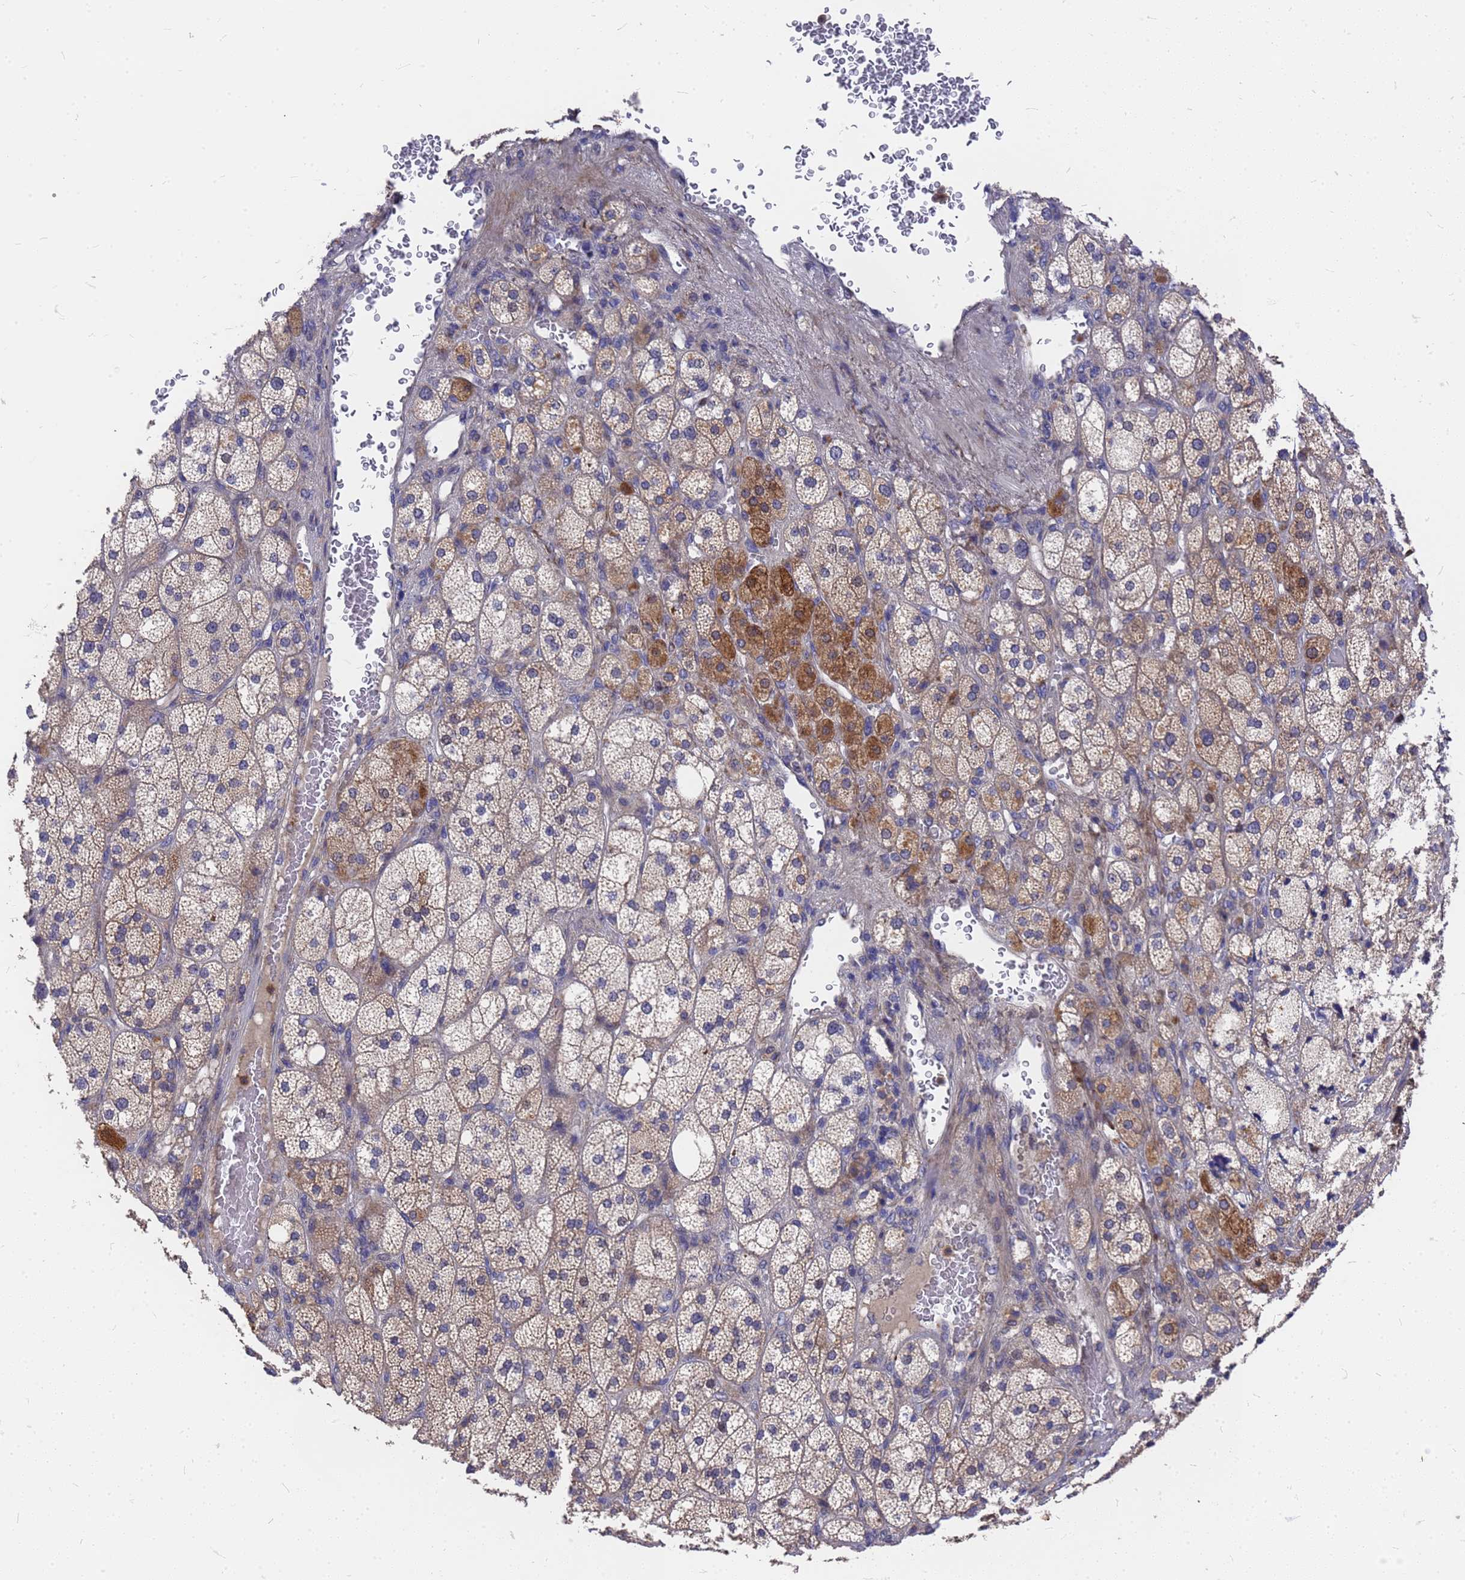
{"staining": {"intensity": "moderate", "quantity": "<25%", "location": "cytoplasmic/membranous"}, "tissue": "adrenal gland", "cell_type": "Glandular cells", "image_type": "normal", "snomed": [{"axis": "morphology", "description": "Normal tissue, NOS"}, {"axis": "topography", "description": "Adrenal gland"}], "caption": "Protein staining displays moderate cytoplasmic/membranous positivity in about <25% of glandular cells in unremarkable adrenal gland.", "gene": "ZNF717", "patient": {"sex": "male", "age": 61}}